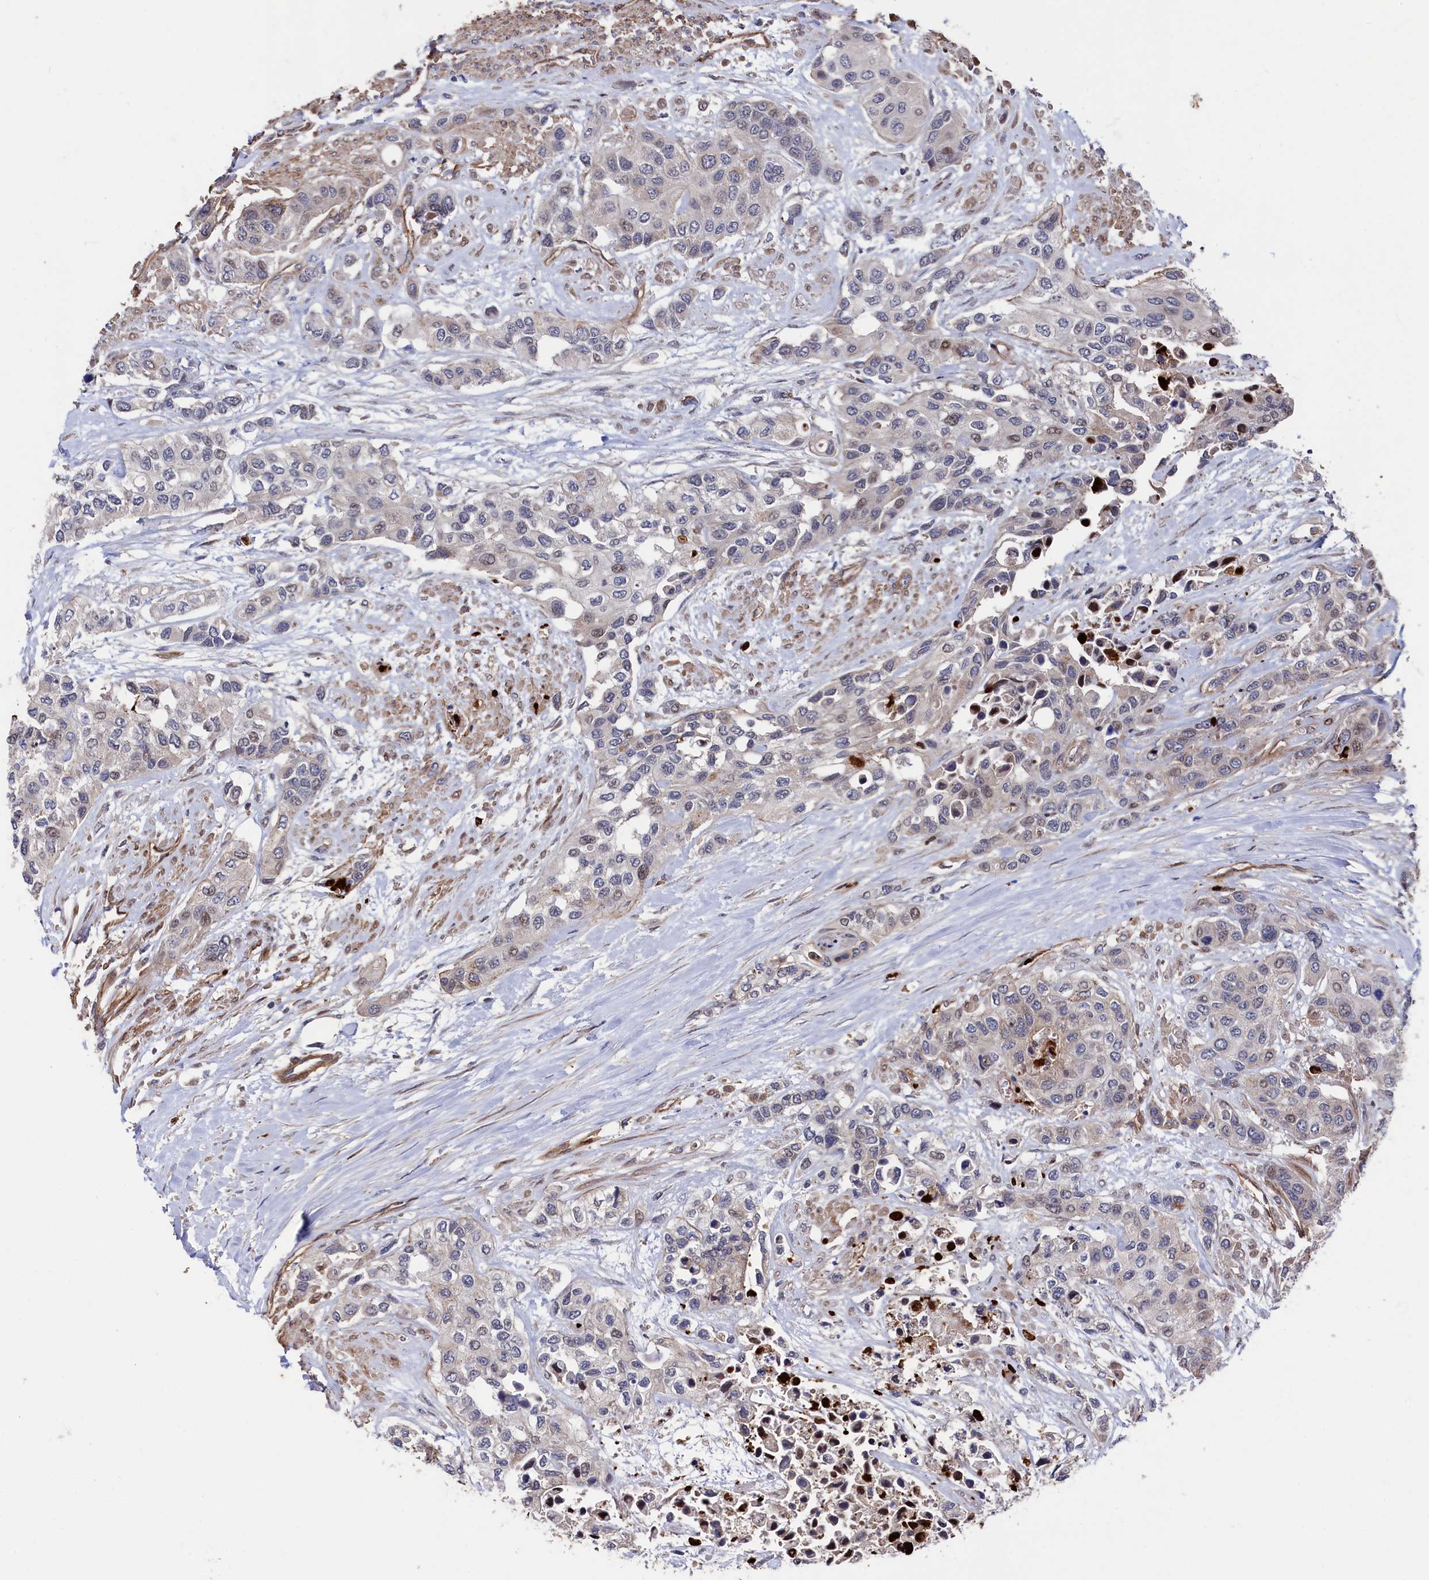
{"staining": {"intensity": "weak", "quantity": "<25%", "location": "cytoplasmic/membranous"}, "tissue": "urothelial cancer", "cell_type": "Tumor cells", "image_type": "cancer", "snomed": [{"axis": "morphology", "description": "Normal tissue, NOS"}, {"axis": "morphology", "description": "Urothelial carcinoma, High grade"}, {"axis": "topography", "description": "Vascular tissue"}, {"axis": "topography", "description": "Urinary bladder"}], "caption": "Immunohistochemical staining of human urothelial cancer displays no significant expression in tumor cells.", "gene": "ZNF891", "patient": {"sex": "female", "age": 56}}